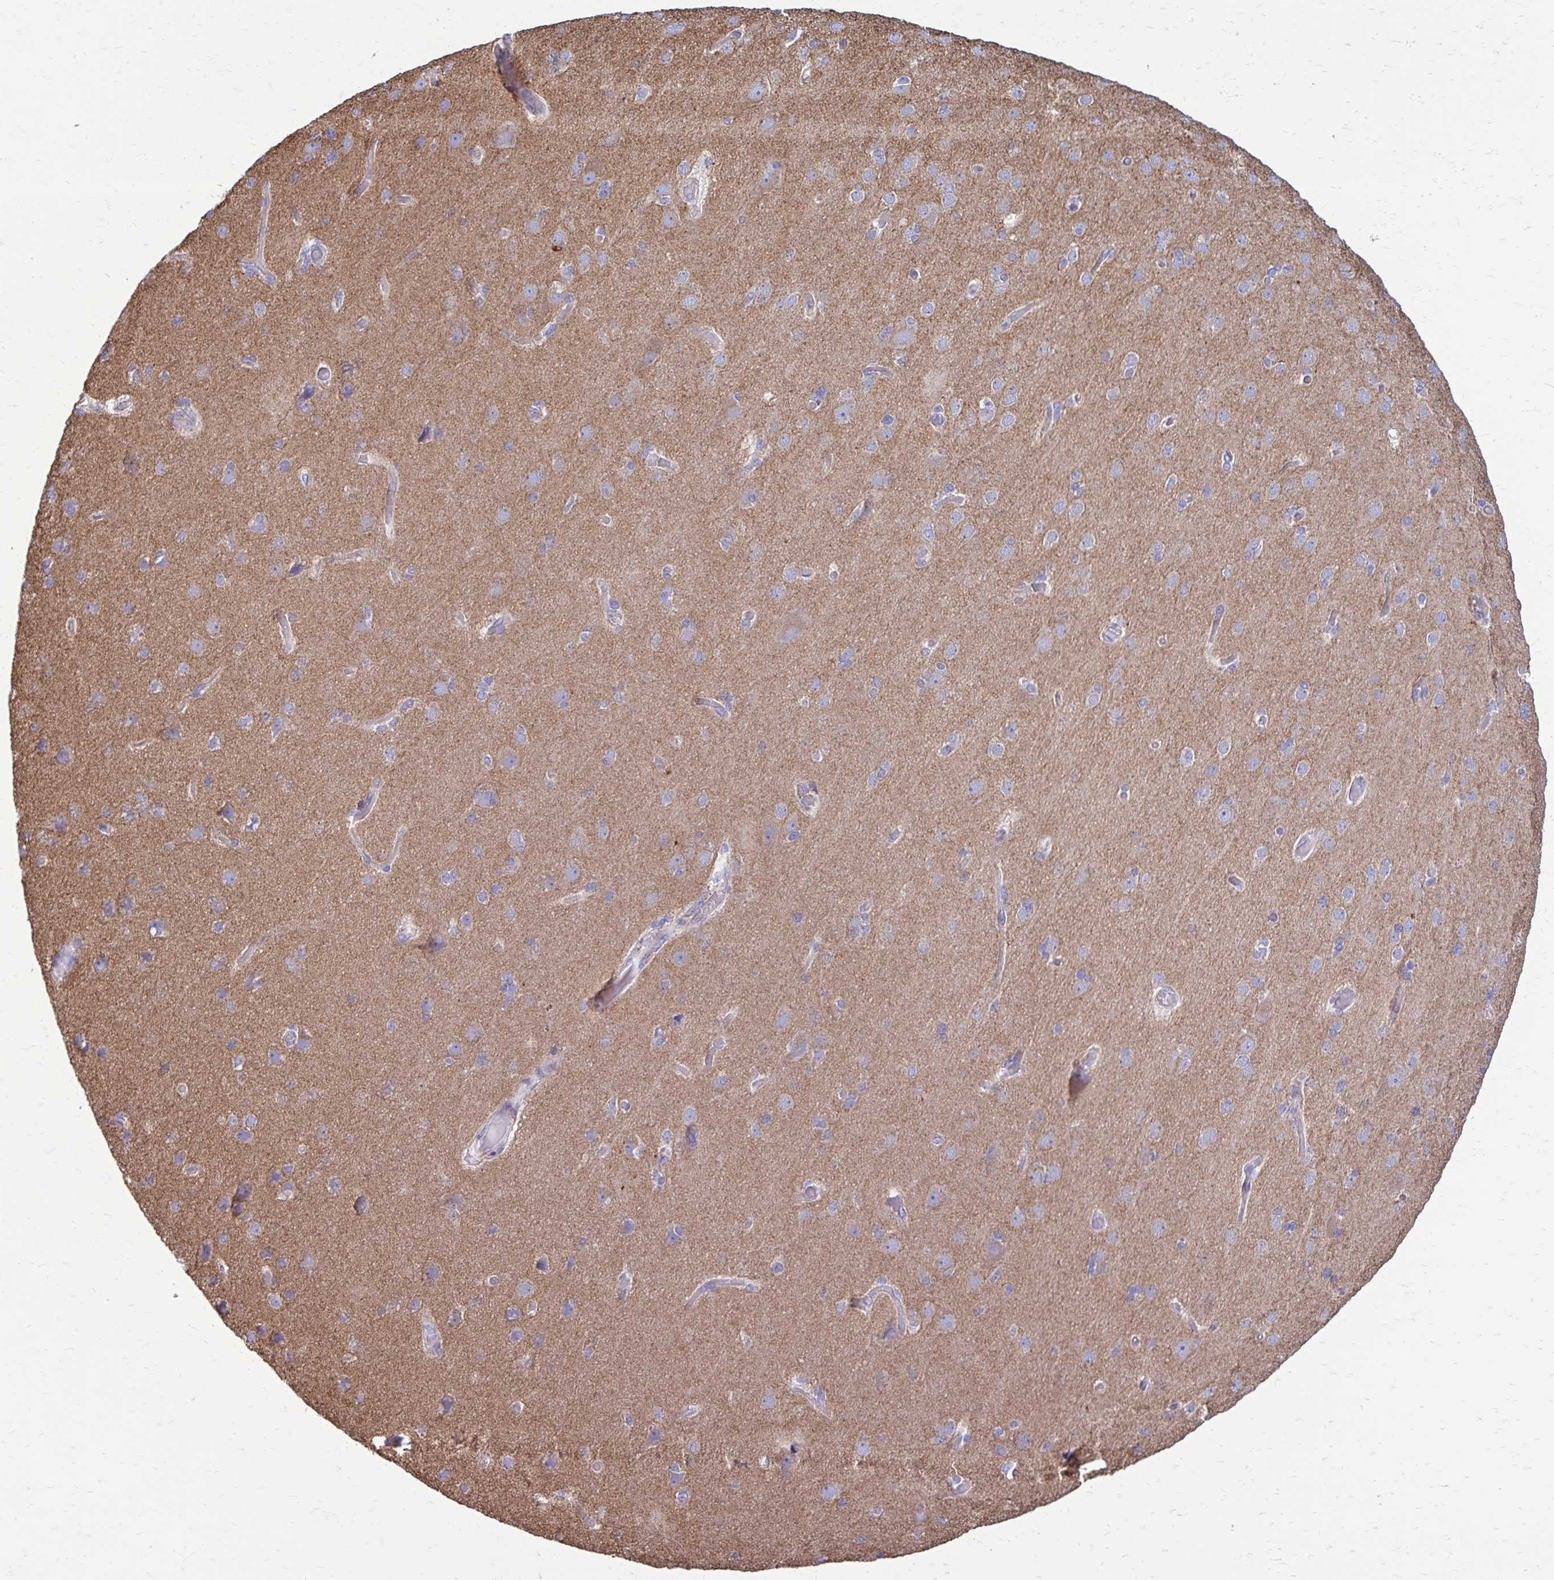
{"staining": {"intensity": "negative", "quantity": "none", "location": "none"}, "tissue": "cerebral cortex", "cell_type": "Endothelial cells", "image_type": "normal", "snomed": [{"axis": "morphology", "description": "Normal tissue, NOS"}, {"axis": "morphology", "description": "Glioma, malignant, High grade"}, {"axis": "topography", "description": "Cerebral cortex"}], "caption": "Endothelial cells are negative for brown protein staining in unremarkable cerebral cortex. (DAB immunohistochemistry (IHC) with hematoxylin counter stain).", "gene": "CLTA", "patient": {"sex": "male", "age": 71}}